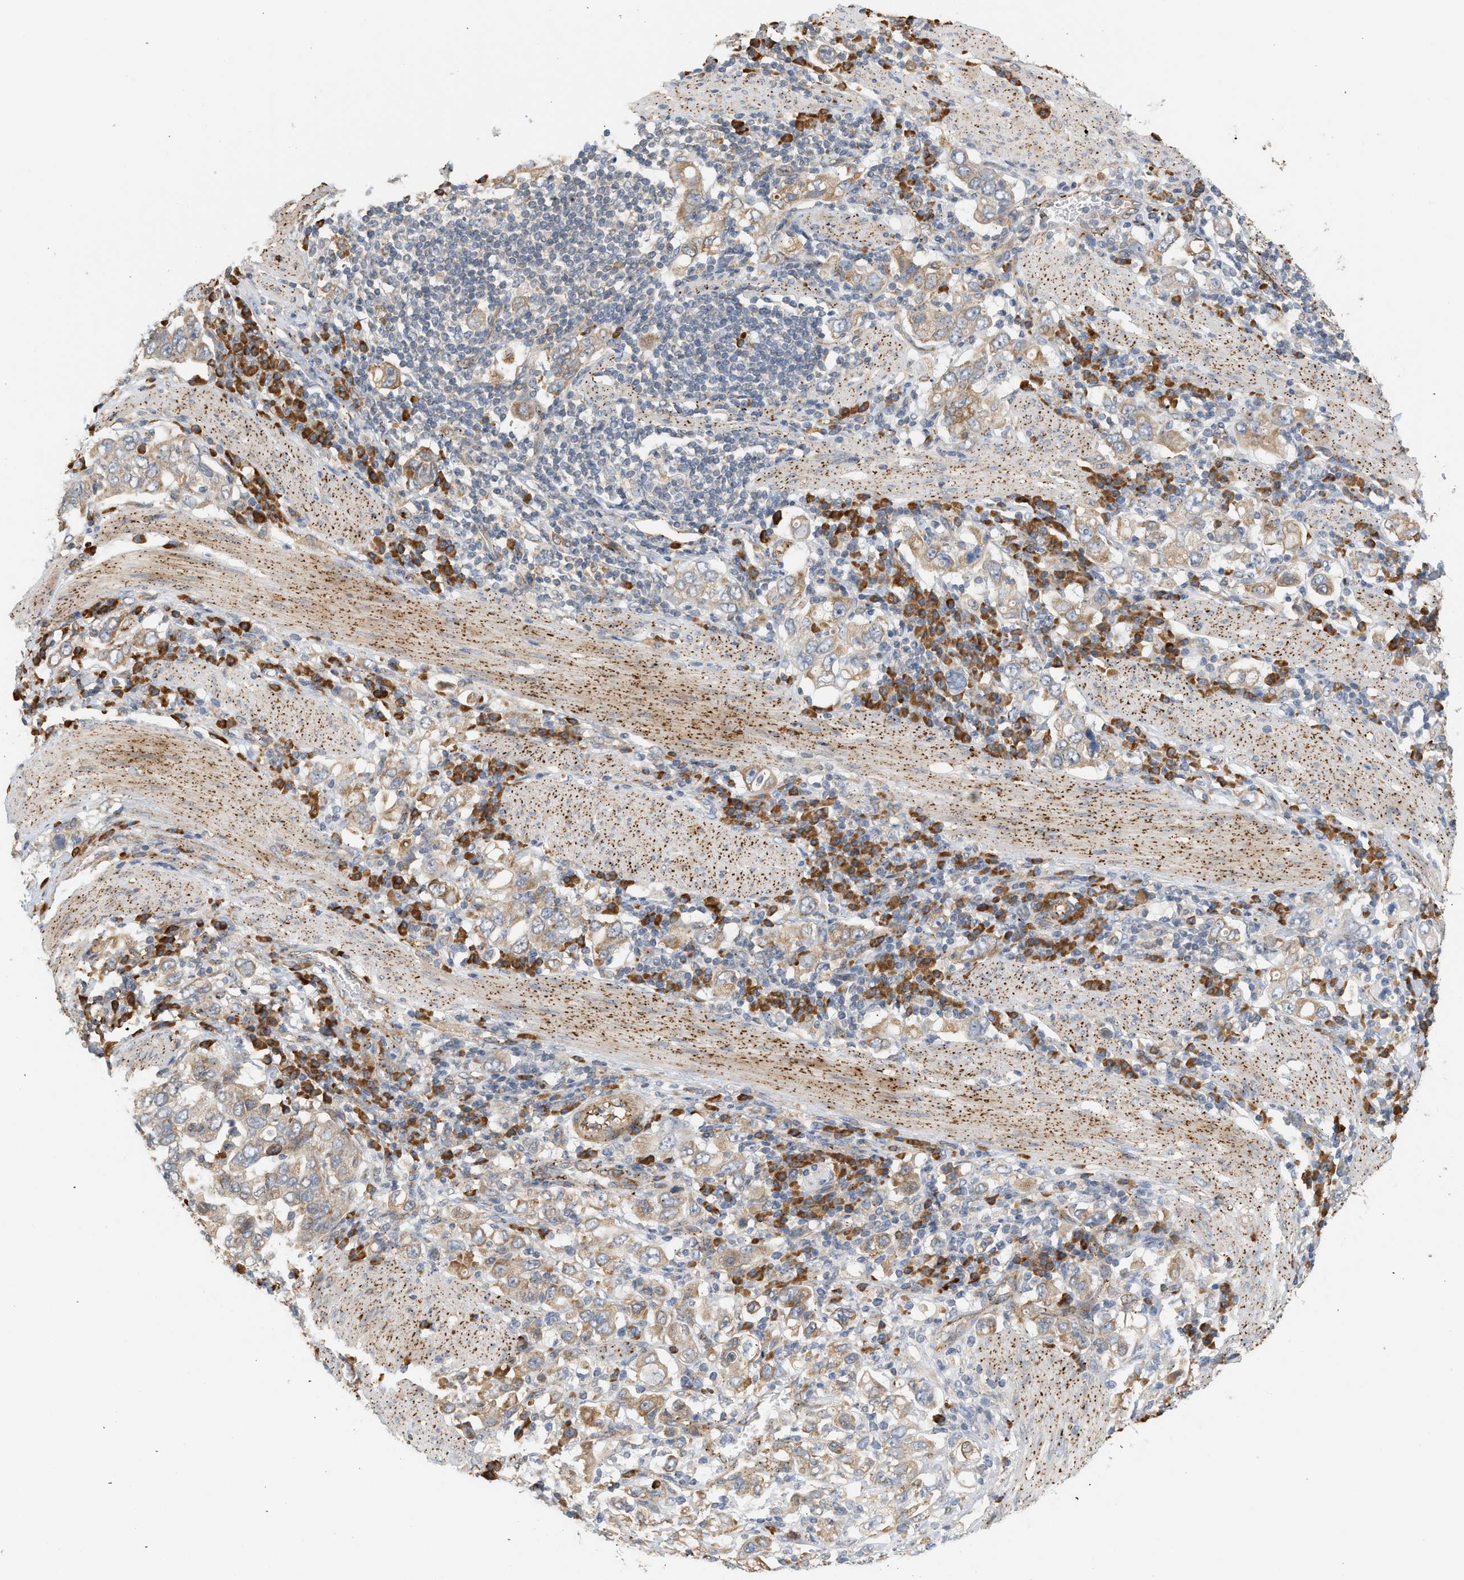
{"staining": {"intensity": "moderate", "quantity": "25%-75%", "location": "cytoplasmic/membranous"}, "tissue": "stomach cancer", "cell_type": "Tumor cells", "image_type": "cancer", "snomed": [{"axis": "morphology", "description": "Adenocarcinoma, NOS"}, {"axis": "topography", "description": "Stomach, upper"}], "caption": "A brown stain shows moderate cytoplasmic/membranous positivity of a protein in human stomach adenocarcinoma tumor cells. (brown staining indicates protein expression, while blue staining denotes nuclei).", "gene": "SVOP", "patient": {"sex": "male", "age": 62}}